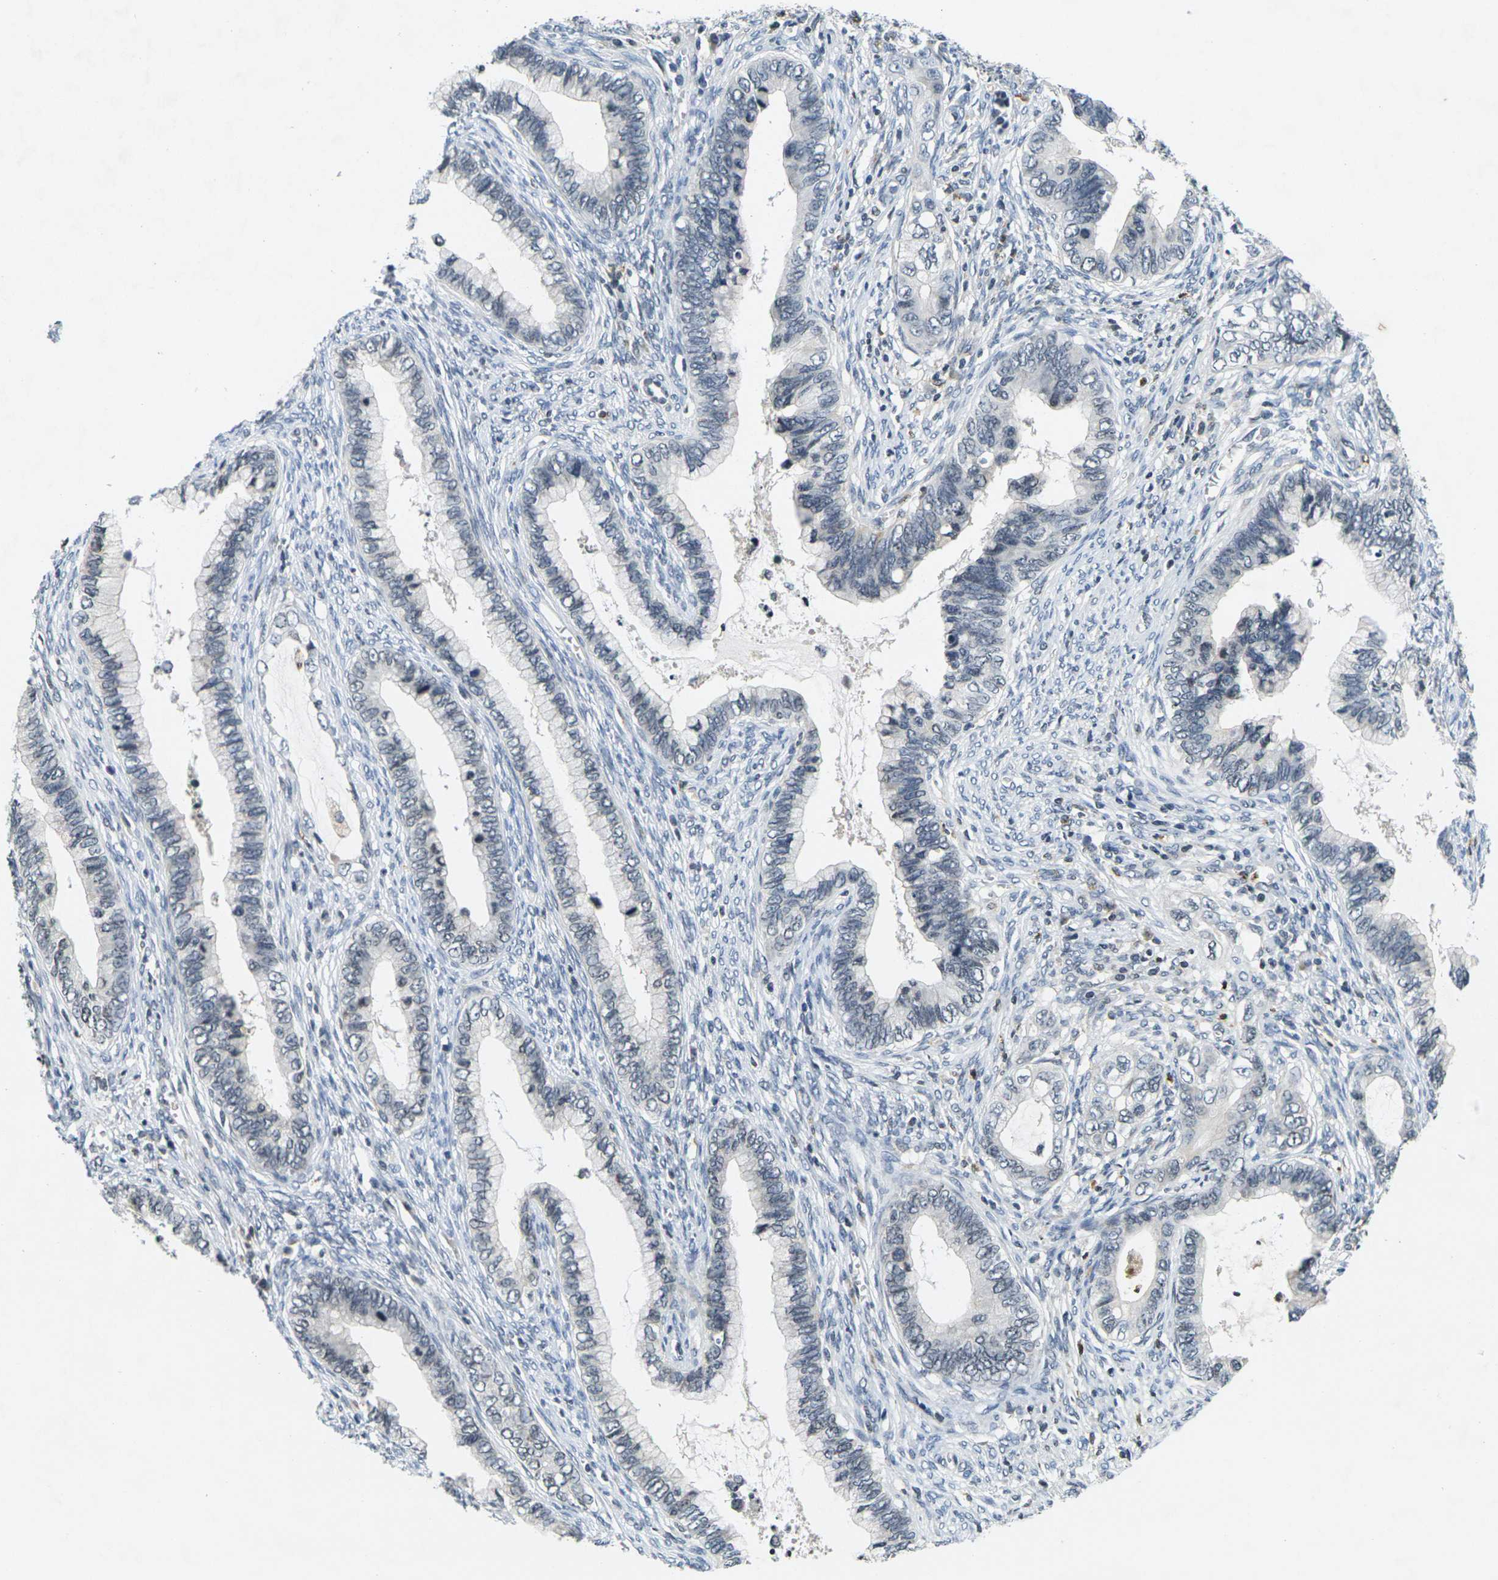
{"staining": {"intensity": "negative", "quantity": "none", "location": "none"}, "tissue": "cervical cancer", "cell_type": "Tumor cells", "image_type": "cancer", "snomed": [{"axis": "morphology", "description": "Adenocarcinoma, NOS"}, {"axis": "topography", "description": "Cervix"}], "caption": "High power microscopy micrograph of an IHC image of adenocarcinoma (cervical), revealing no significant expression in tumor cells. Nuclei are stained in blue.", "gene": "C1QC", "patient": {"sex": "female", "age": 44}}